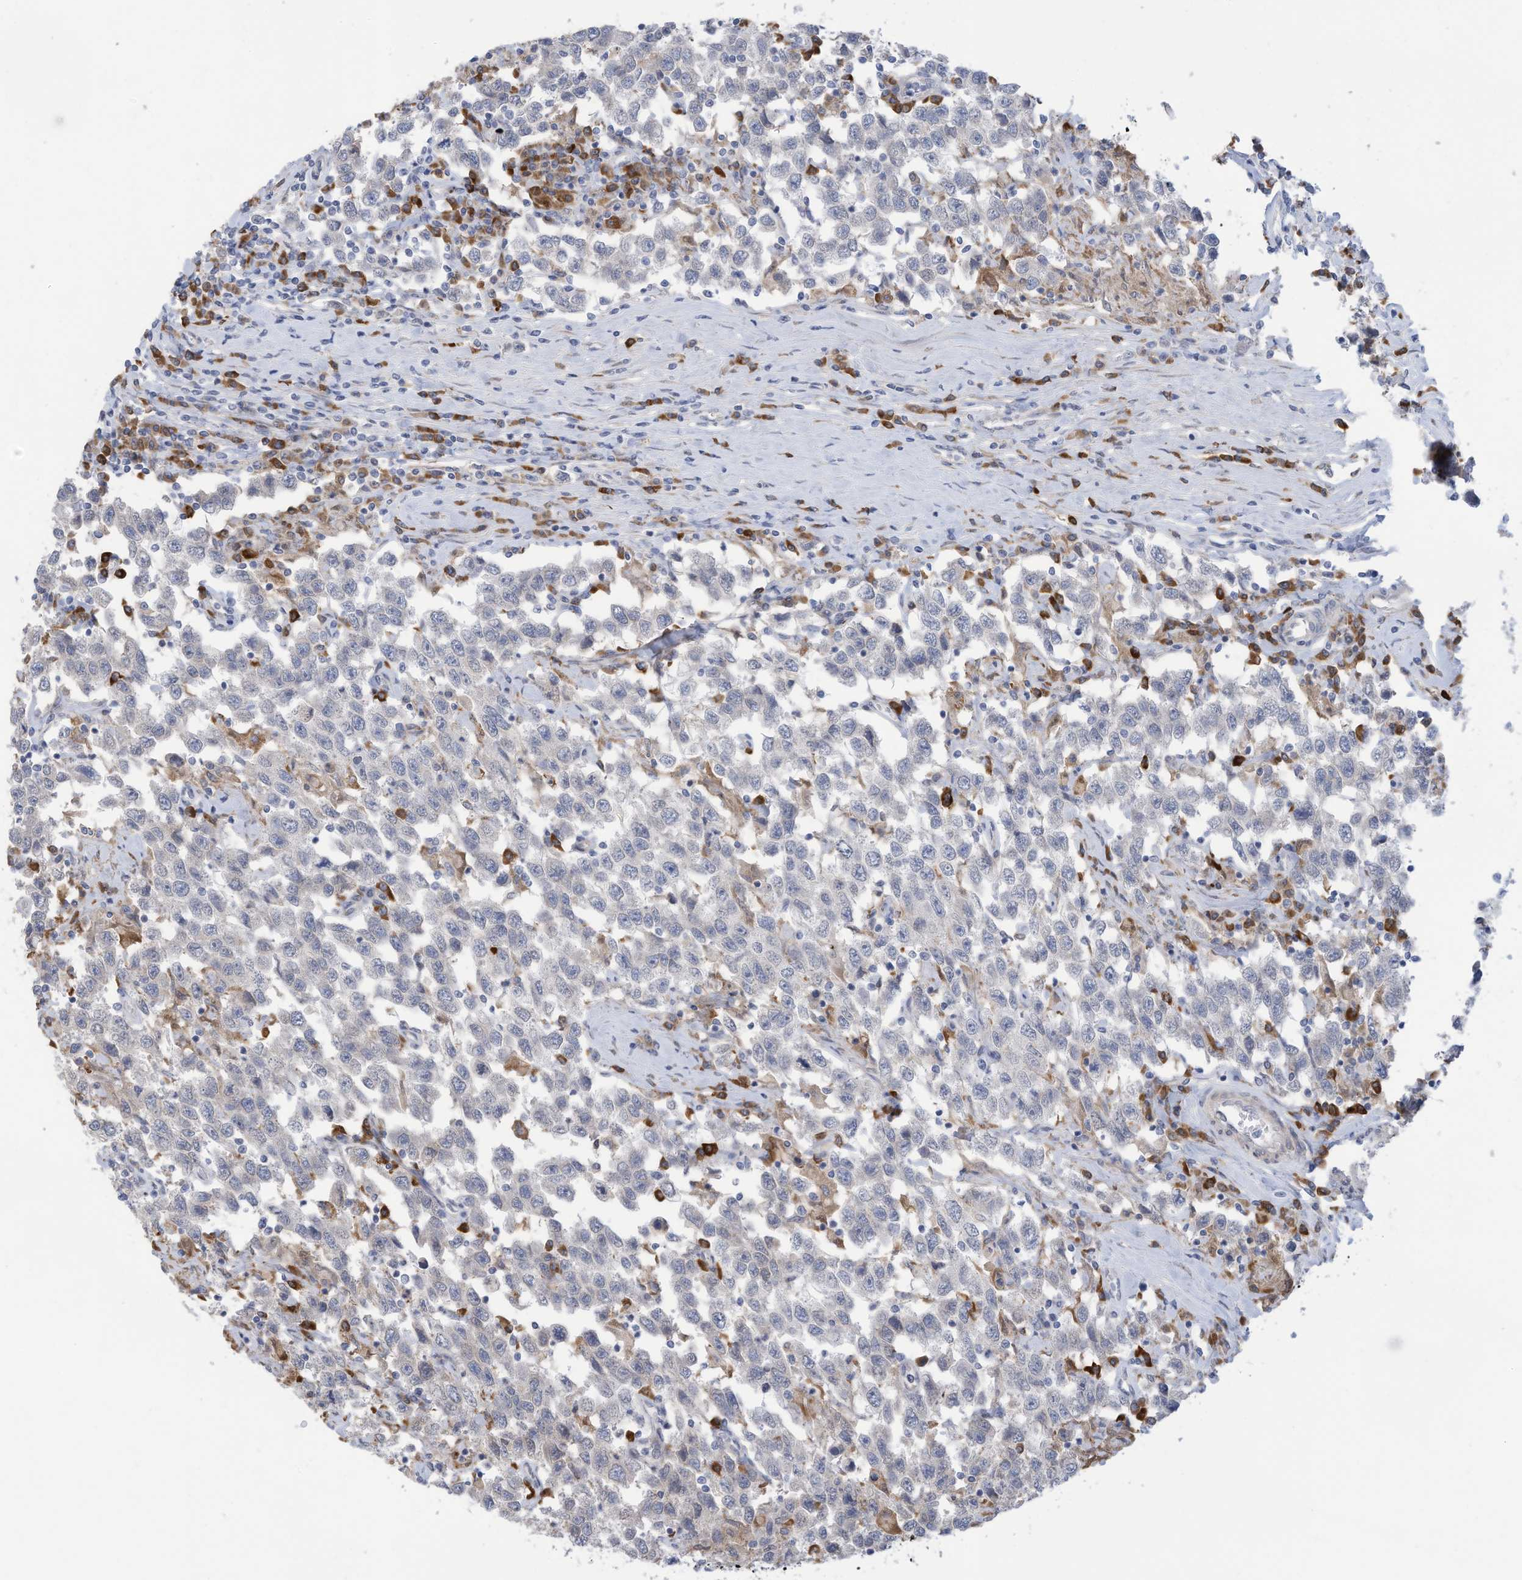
{"staining": {"intensity": "negative", "quantity": "none", "location": "none"}, "tissue": "testis cancer", "cell_type": "Tumor cells", "image_type": "cancer", "snomed": [{"axis": "morphology", "description": "Seminoma, NOS"}, {"axis": "topography", "description": "Testis"}], "caption": "Immunohistochemical staining of human testis cancer exhibits no significant expression in tumor cells.", "gene": "ZNF292", "patient": {"sex": "male", "age": 41}}